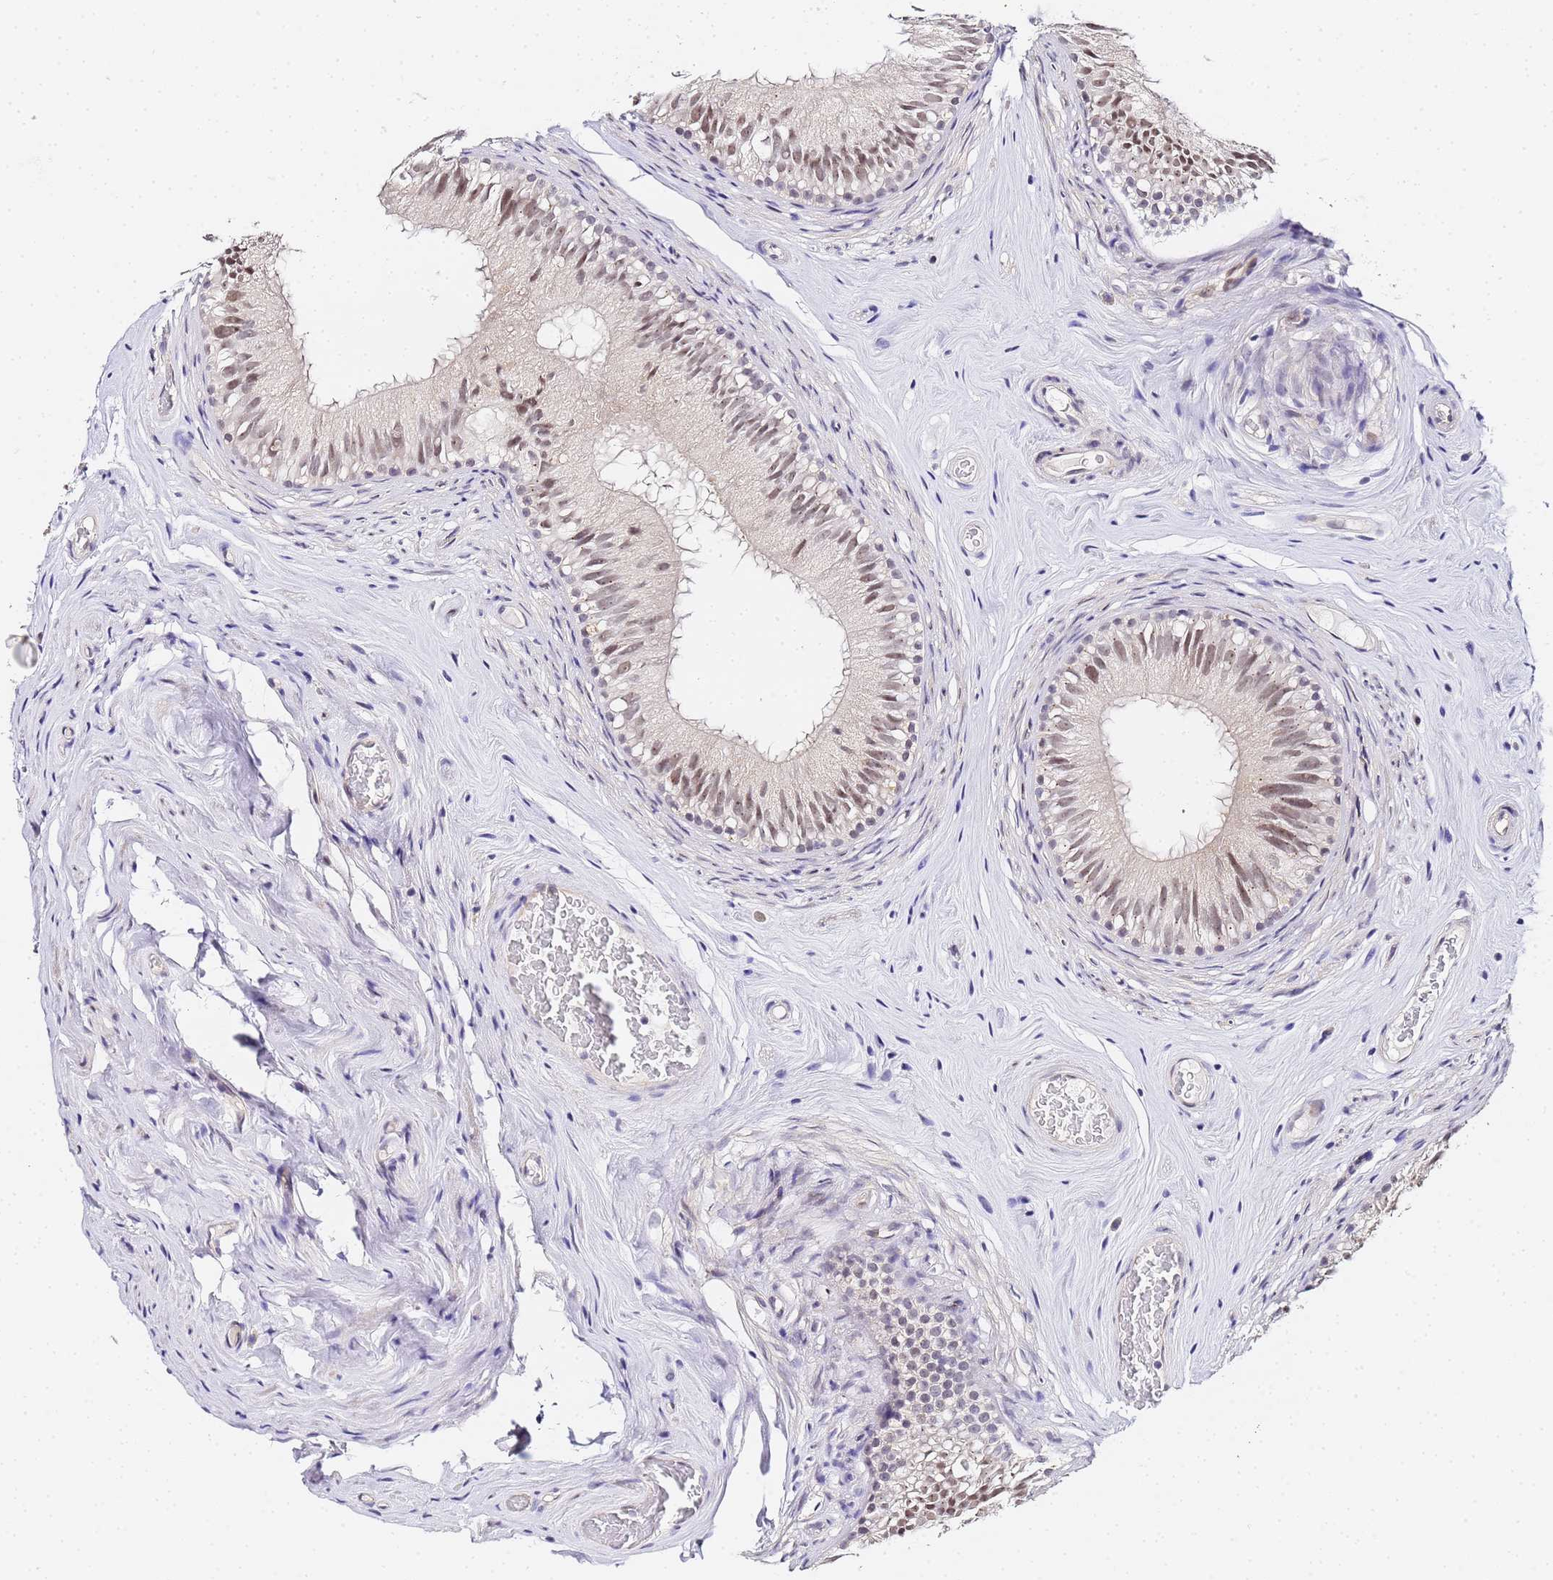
{"staining": {"intensity": "weak", "quantity": ">75%", "location": "nuclear"}, "tissue": "epididymis", "cell_type": "Glandular cells", "image_type": "normal", "snomed": [{"axis": "morphology", "description": "Normal tissue, NOS"}, {"axis": "topography", "description": "Epididymis"}], "caption": "A brown stain labels weak nuclear expression of a protein in glandular cells of unremarkable epididymis.", "gene": "LSM3", "patient": {"sex": "male", "age": 45}}